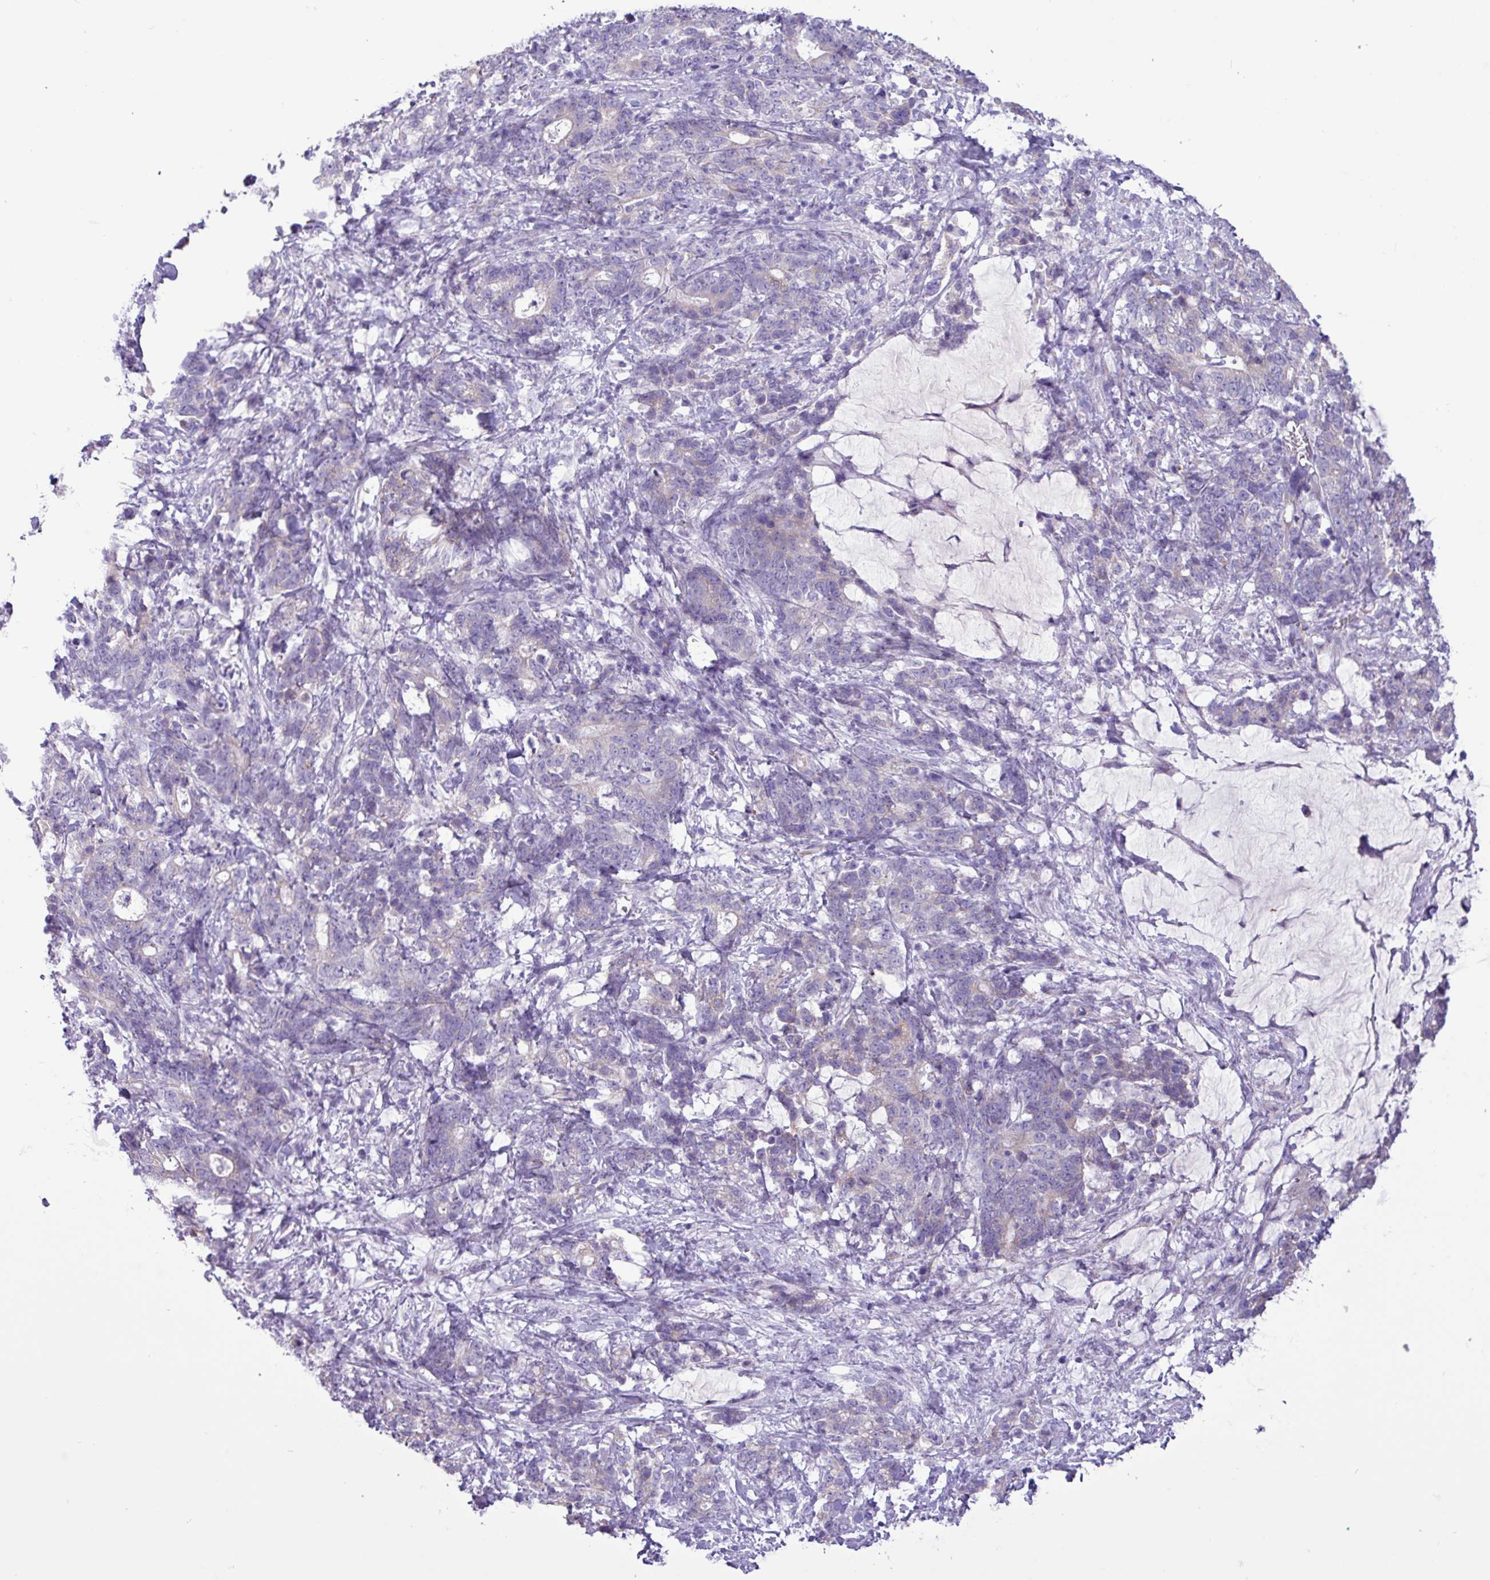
{"staining": {"intensity": "negative", "quantity": "none", "location": "none"}, "tissue": "stomach cancer", "cell_type": "Tumor cells", "image_type": "cancer", "snomed": [{"axis": "morphology", "description": "Normal tissue, NOS"}, {"axis": "morphology", "description": "Adenocarcinoma, NOS"}, {"axis": "topography", "description": "Stomach"}], "caption": "This is an immunohistochemistry (IHC) micrograph of human adenocarcinoma (stomach). There is no staining in tumor cells.", "gene": "SLC38A1", "patient": {"sex": "female", "age": 64}}